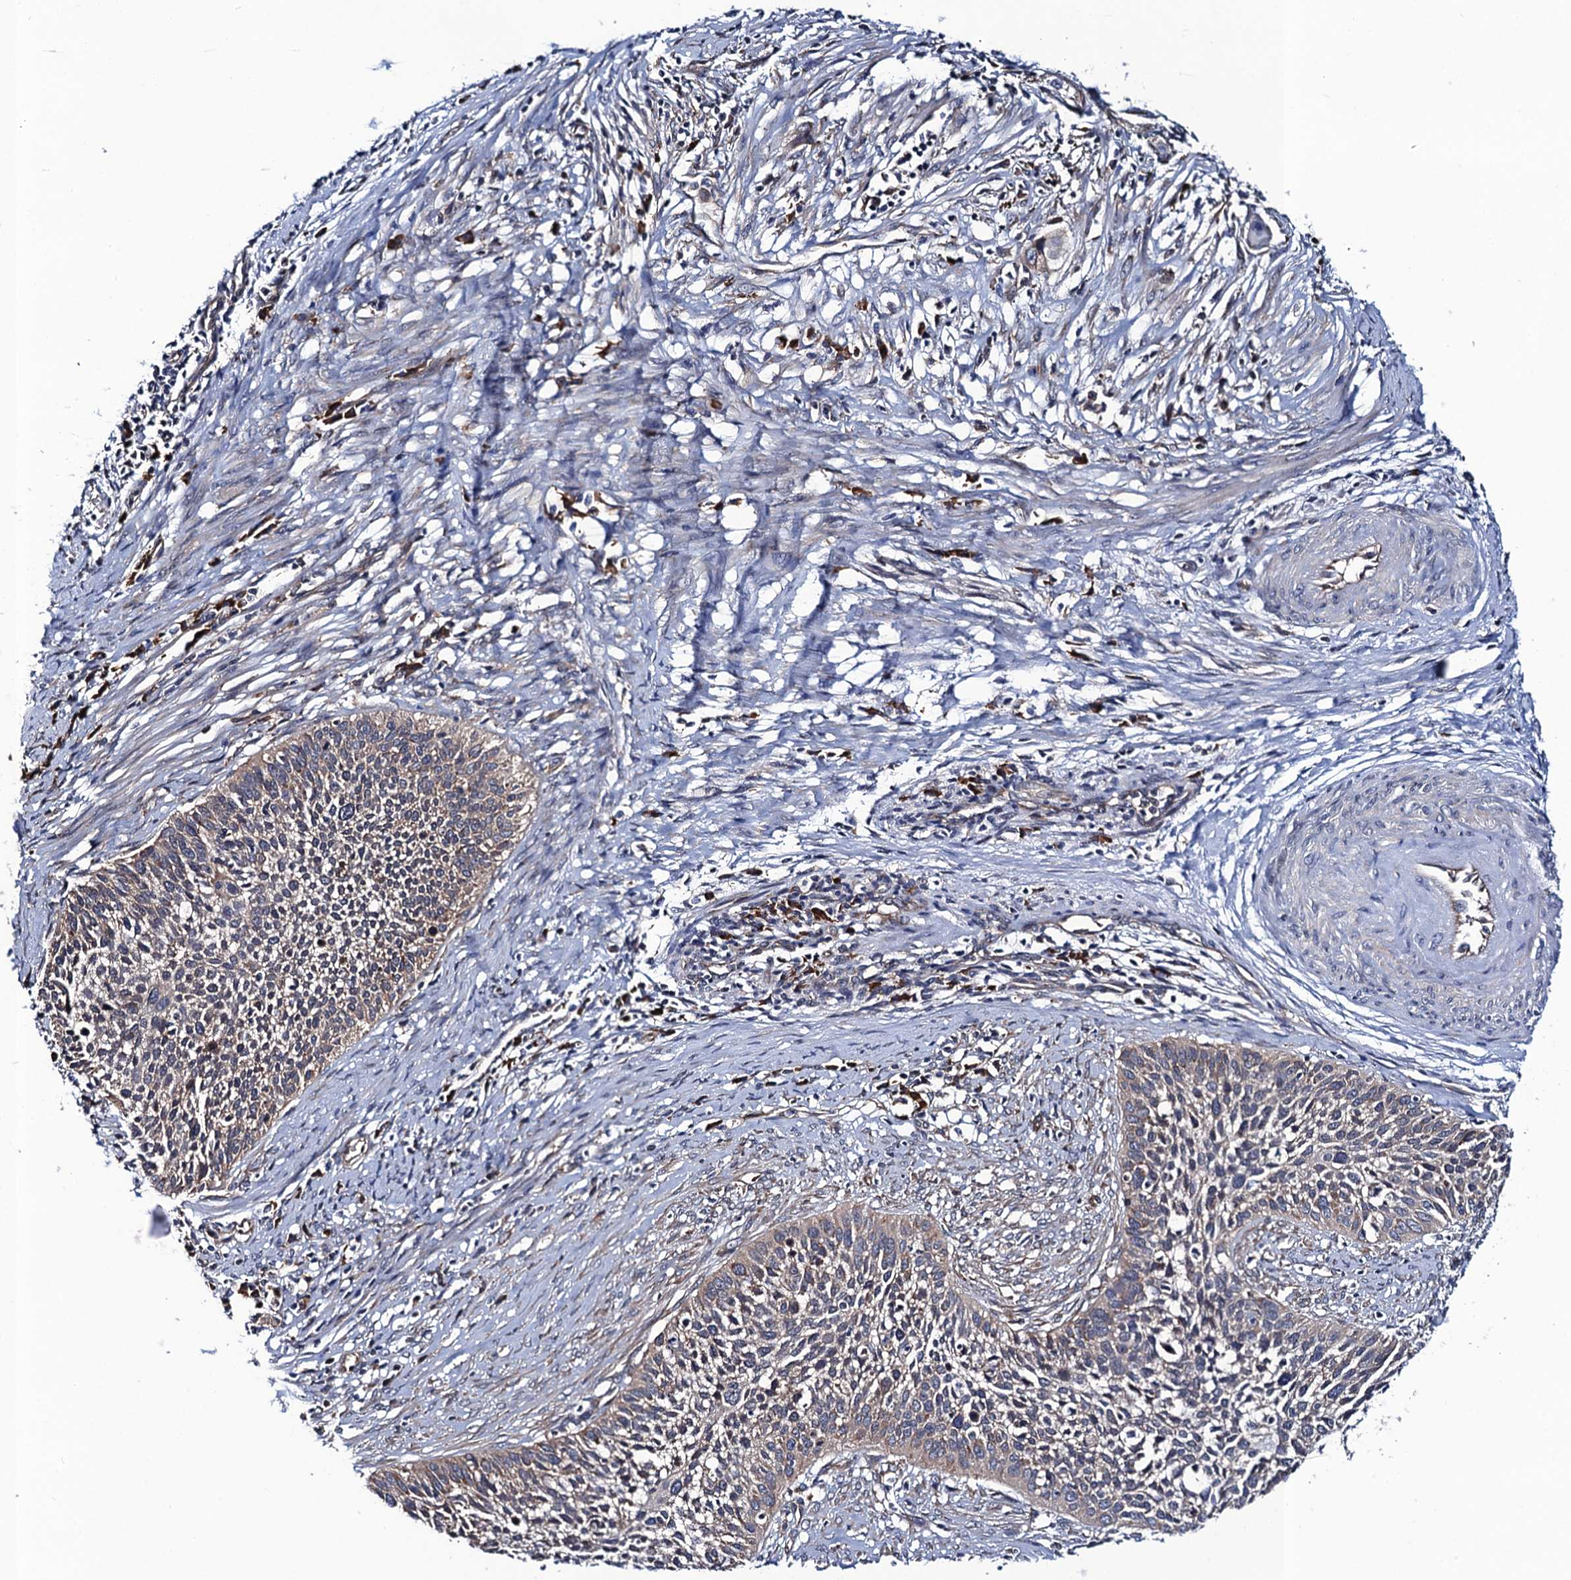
{"staining": {"intensity": "moderate", "quantity": "<25%", "location": "cytoplasmic/membranous"}, "tissue": "cervical cancer", "cell_type": "Tumor cells", "image_type": "cancer", "snomed": [{"axis": "morphology", "description": "Squamous cell carcinoma, NOS"}, {"axis": "topography", "description": "Cervix"}], "caption": "Tumor cells exhibit low levels of moderate cytoplasmic/membranous expression in about <25% of cells in human cervical squamous cell carcinoma.", "gene": "PGLS", "patient": {"sex": "female", "age": 34}}